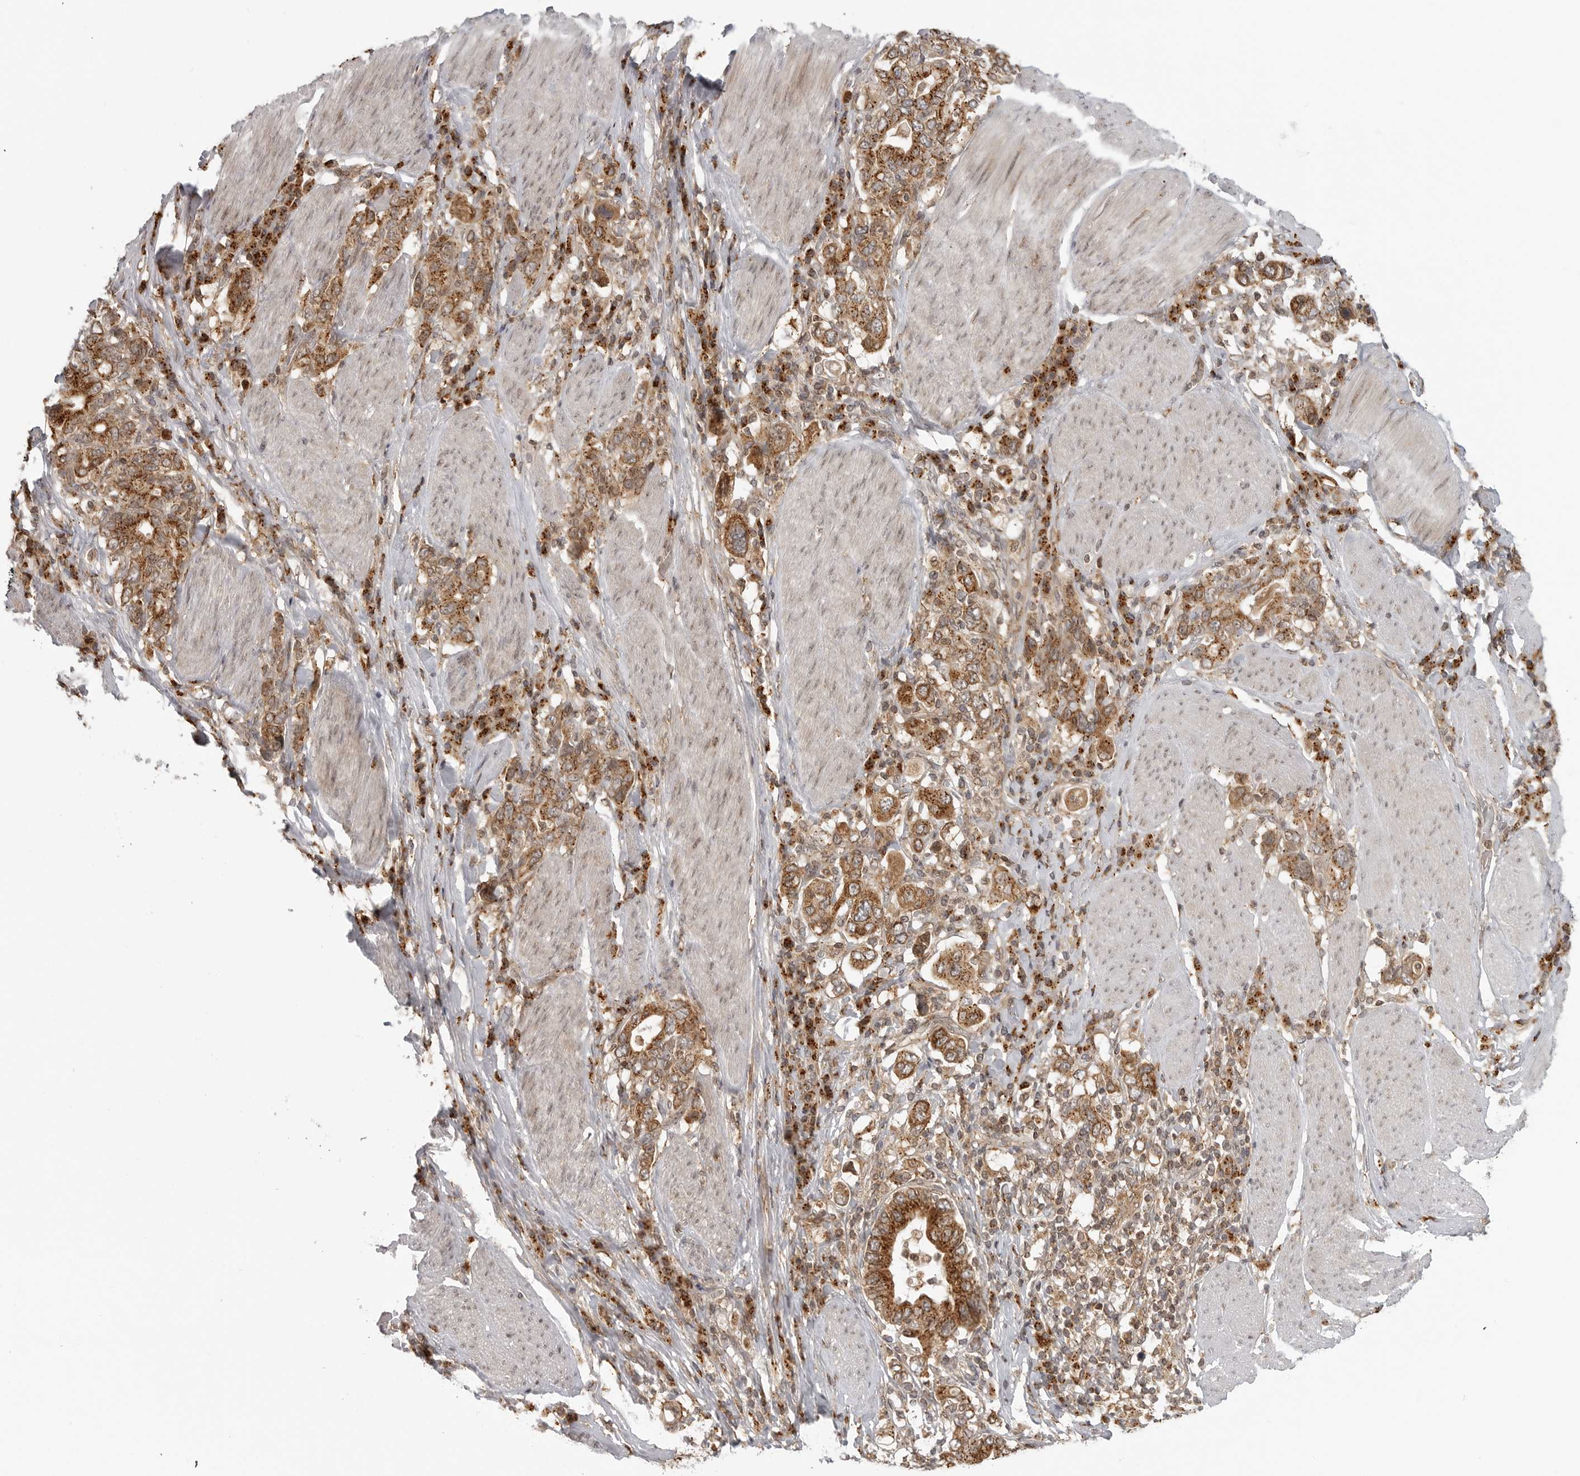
{"staining": {"intensity": "moderate", "quantity": ">75%", "location": "cytoplasmic/membranous"}, "tissue": "stomach cancer", "cell_type": "Tumor cells", "image_type": "cancer", "snomed": [{"axis": "morphology", "description": "Adenocarcinoma, NOS"}, {"axis": "topography", "description": "Stomach, upper"}], "caption": "Immunohistochemistry (IHC) staining of stomach cancer, which displays medium levels of moderate cytoplasmic/membranous positivity in approximately >75% of tumor cells indicating moderate cytoplasmic/membranous protein staining. The staining was performed using DAB (brown) for protein detection and nuclei were counterstained in hematoxylin (blue).", "gene": "COPA", "patient": {"sex": "male", "age": 62}}